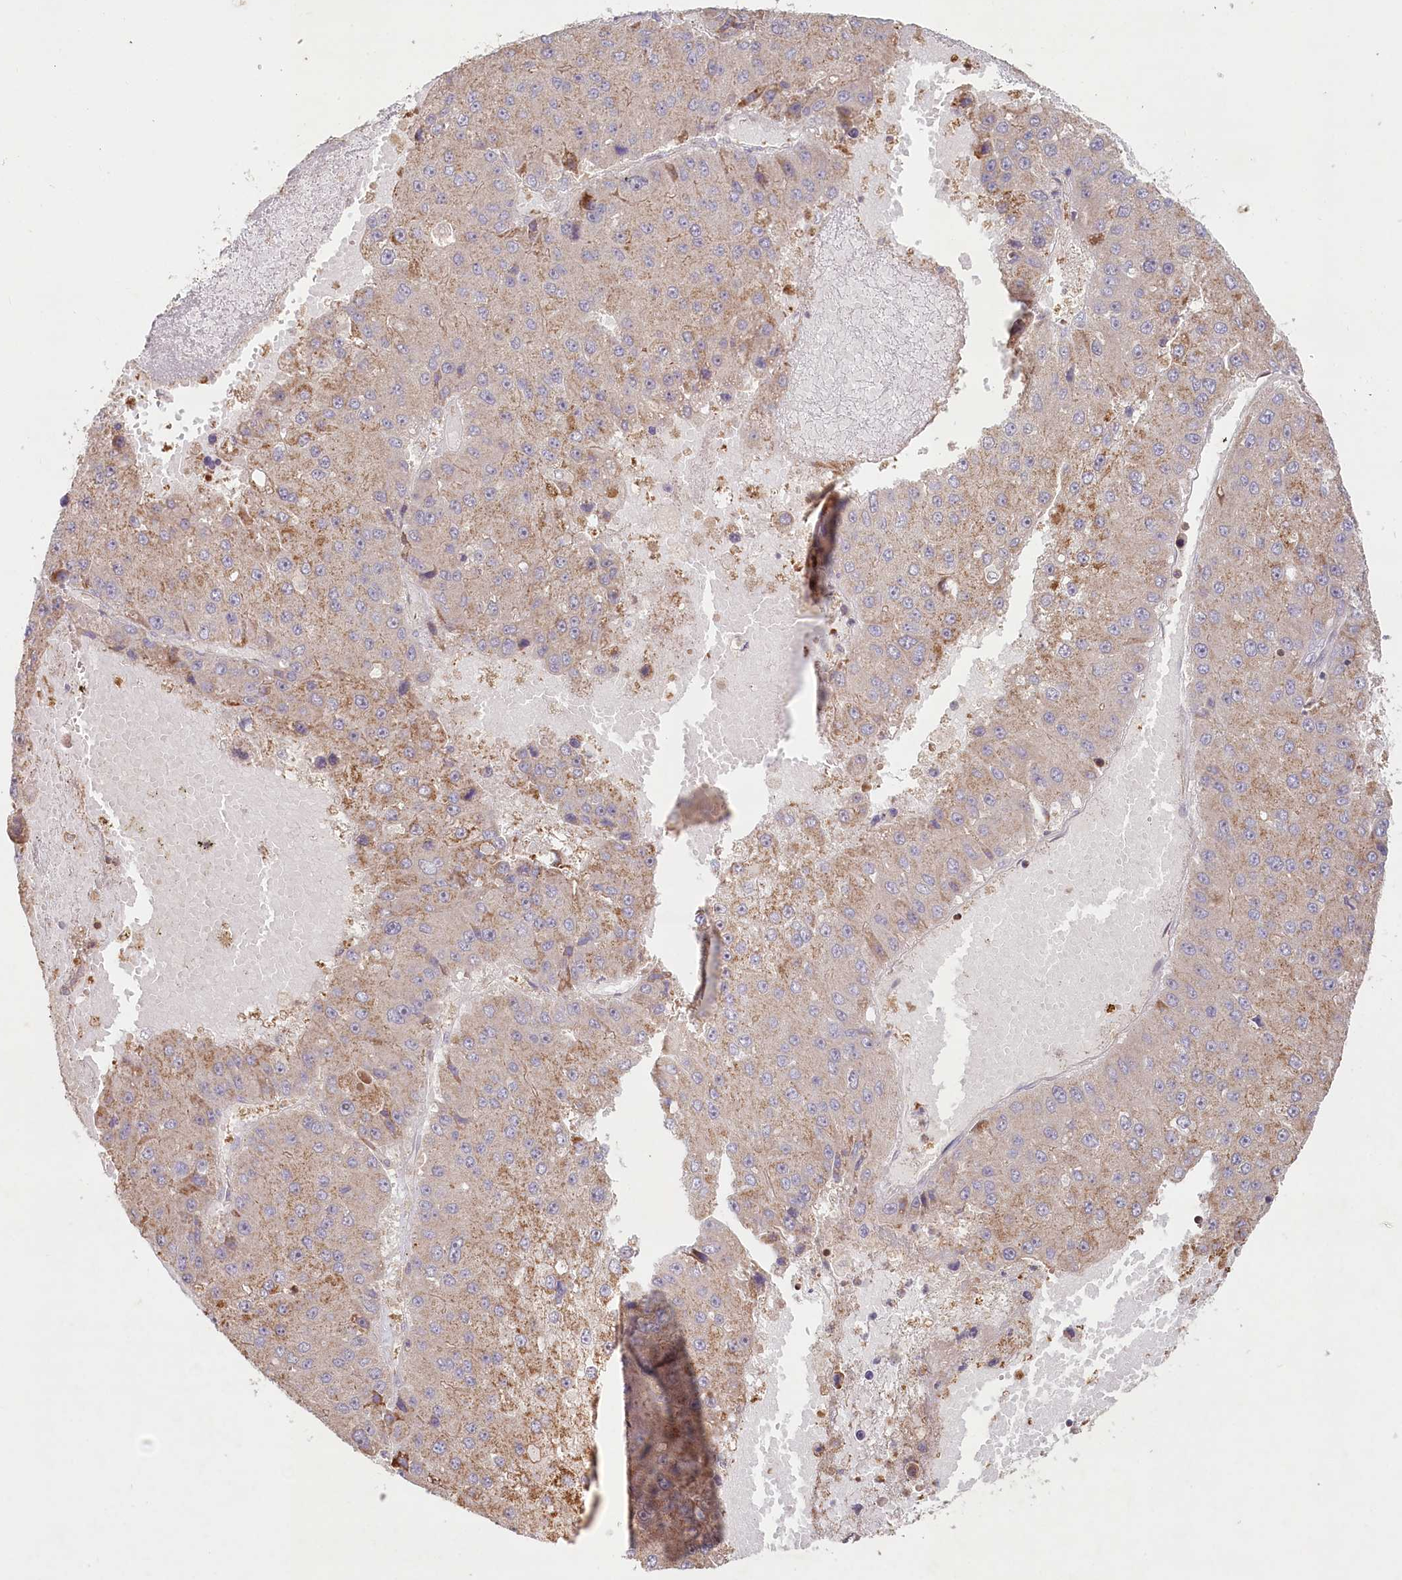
{"staining": {"intensity": "moderate", "quantity": "<25%", "location": "cytoplasmic/membranous"}, "tissue": "liver cancer", "cell_type": "Tumor cells", "image_type": "cancer", "snomed": [{"axis": "morphology", "description": "Carcinoma, Hepatocellular, NOS"}, {"axis": "topography", "description": "Liver"}], "caption": "A micrograph of human liver cancer stained for a protein displays moderate cytoplasmic/membranous brown staining in tumor cells.", "gene": "HAL", "patient": {"sex": "female", "age": 73}}